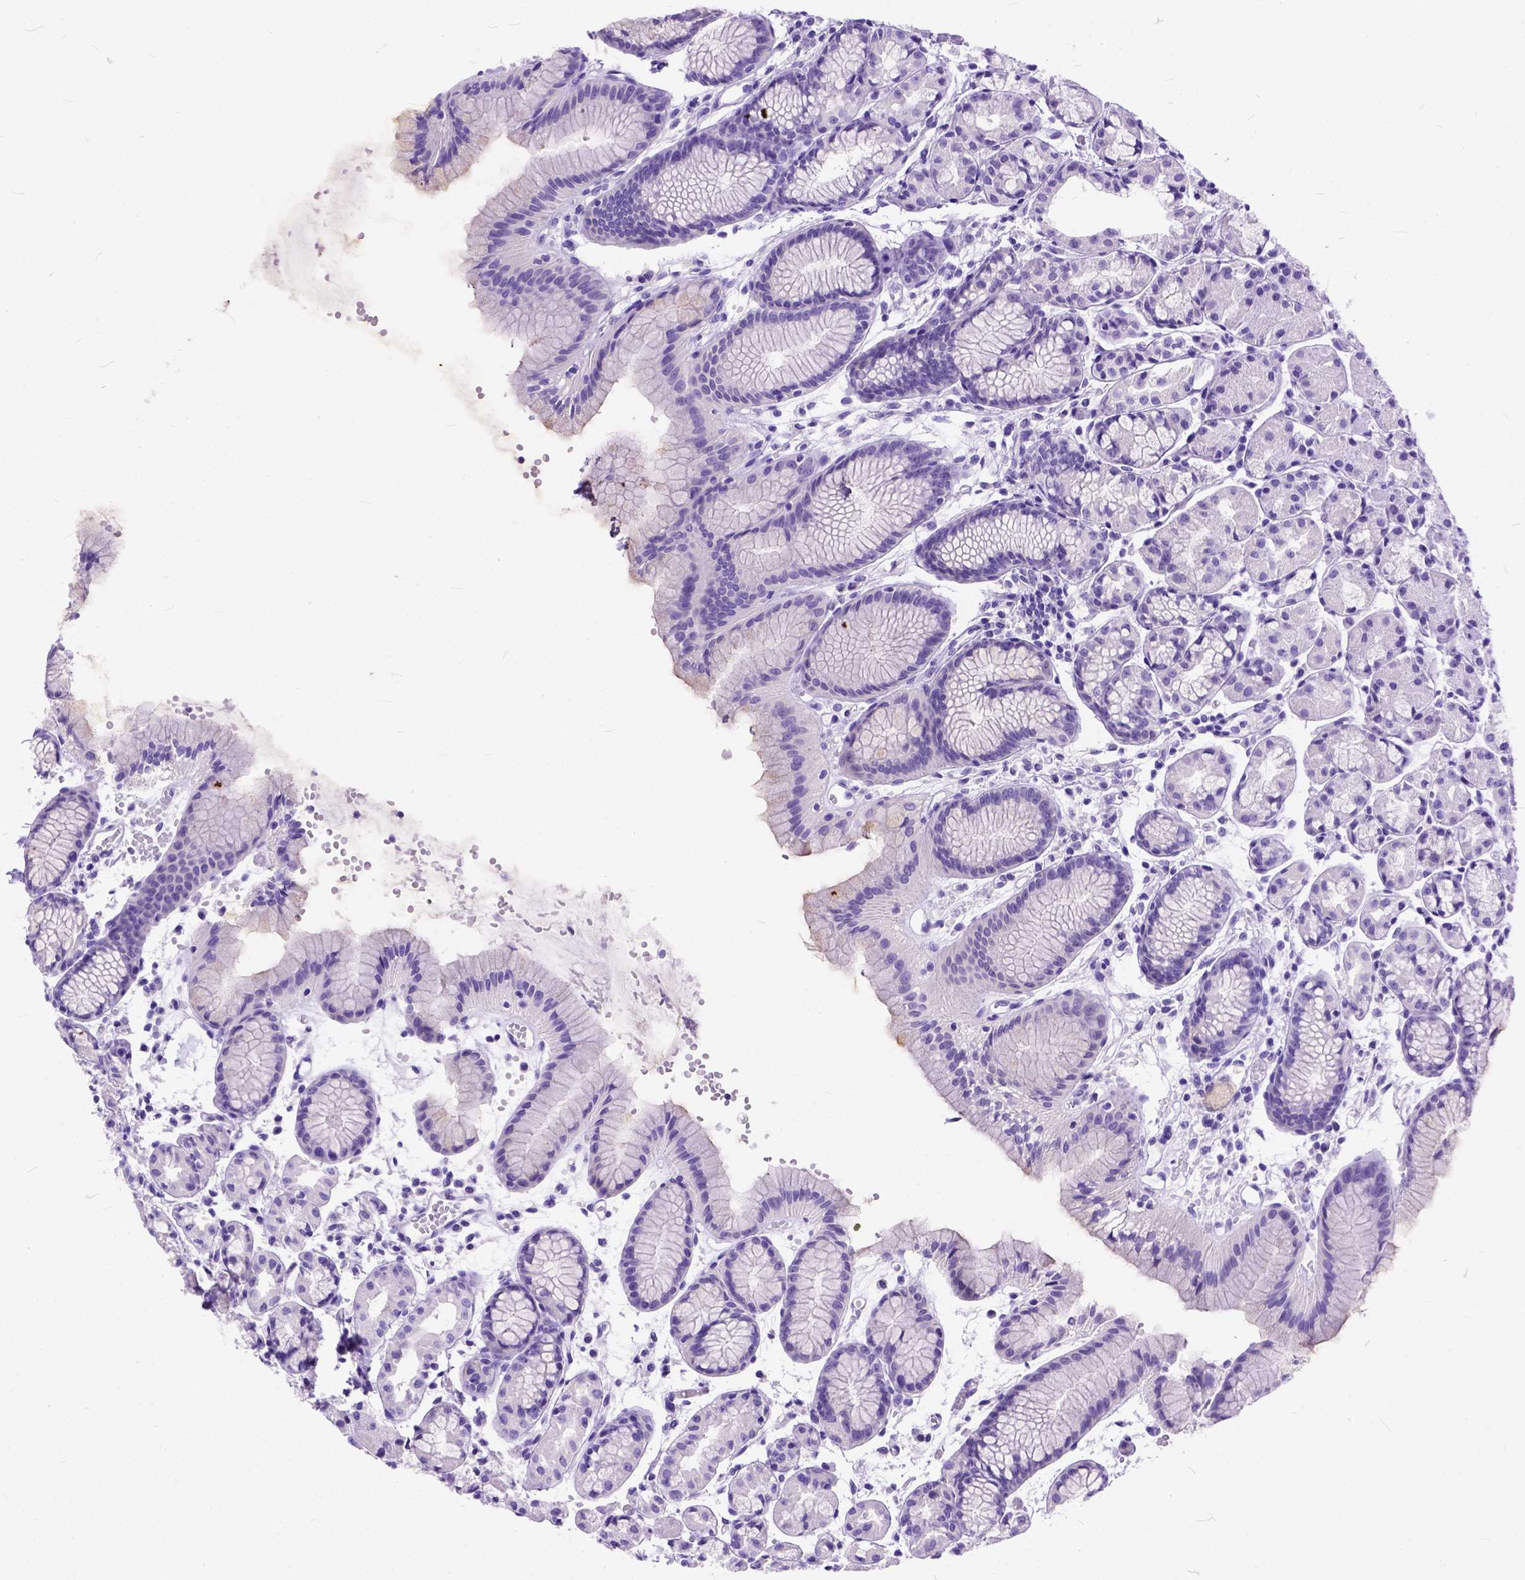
{"staining": {"intensity": "negative", "quantity": "none", "location": "none"}, "tissue": "stomach", "cell_type": "Glandular cells", "image_type": "normal", "snomed": [{"axis": "morphology", "description": "Normal tissue, NOS"}, {"axis": "topography", "description": "Stomach, upper"}], "caption": "Immunohistochemistry micrograph of normal stomach: stomach stained with DAB (3,3'-diaminobenzidine) reveals no significant protein positivity in glandular cells. The staining is performed using DAB brown chromogen with nuclei counter-stained in using hematoxylin.", "gene": "C1QTNF3", "patient": {"sex": "male", "age": 47}}